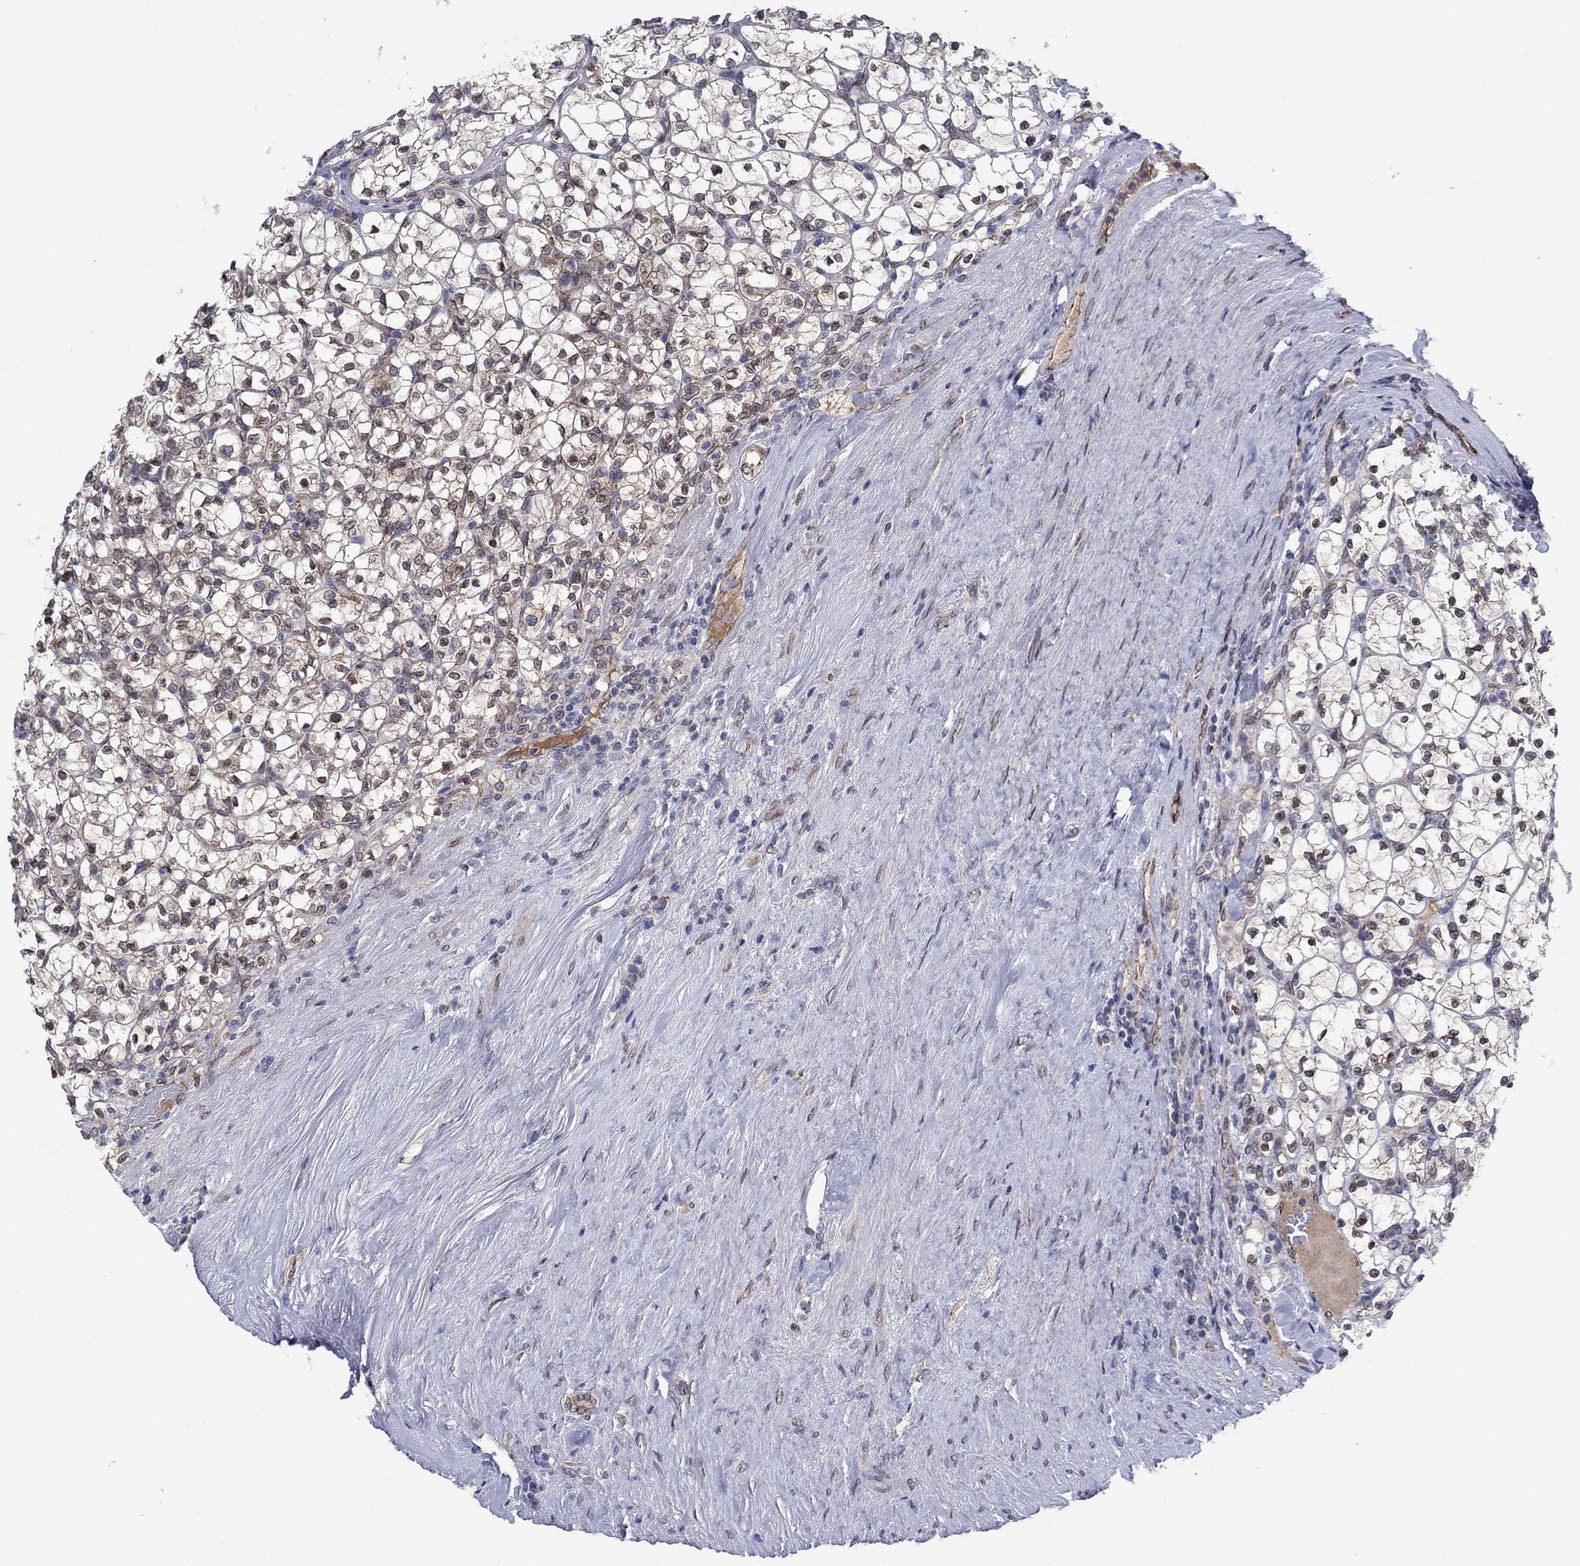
{"staining": {"intensity": "negative", "quantity": "none", "location": "none"}, "tissue": "renal cancer", "cell_type": "Tumor cells", "image_type": "cancer", "snomed": [{"axis": "morphology", "description": "Adenocarcinoma, NOS"}, {"axis": "topography", "description": "Kidney"}], "caption": "Protein analysis of adenocarcinoma (renal) displays no significant staining in tumor cells.", "gene": "EMC9", "patient": {"sex": "female", "age": 89}}